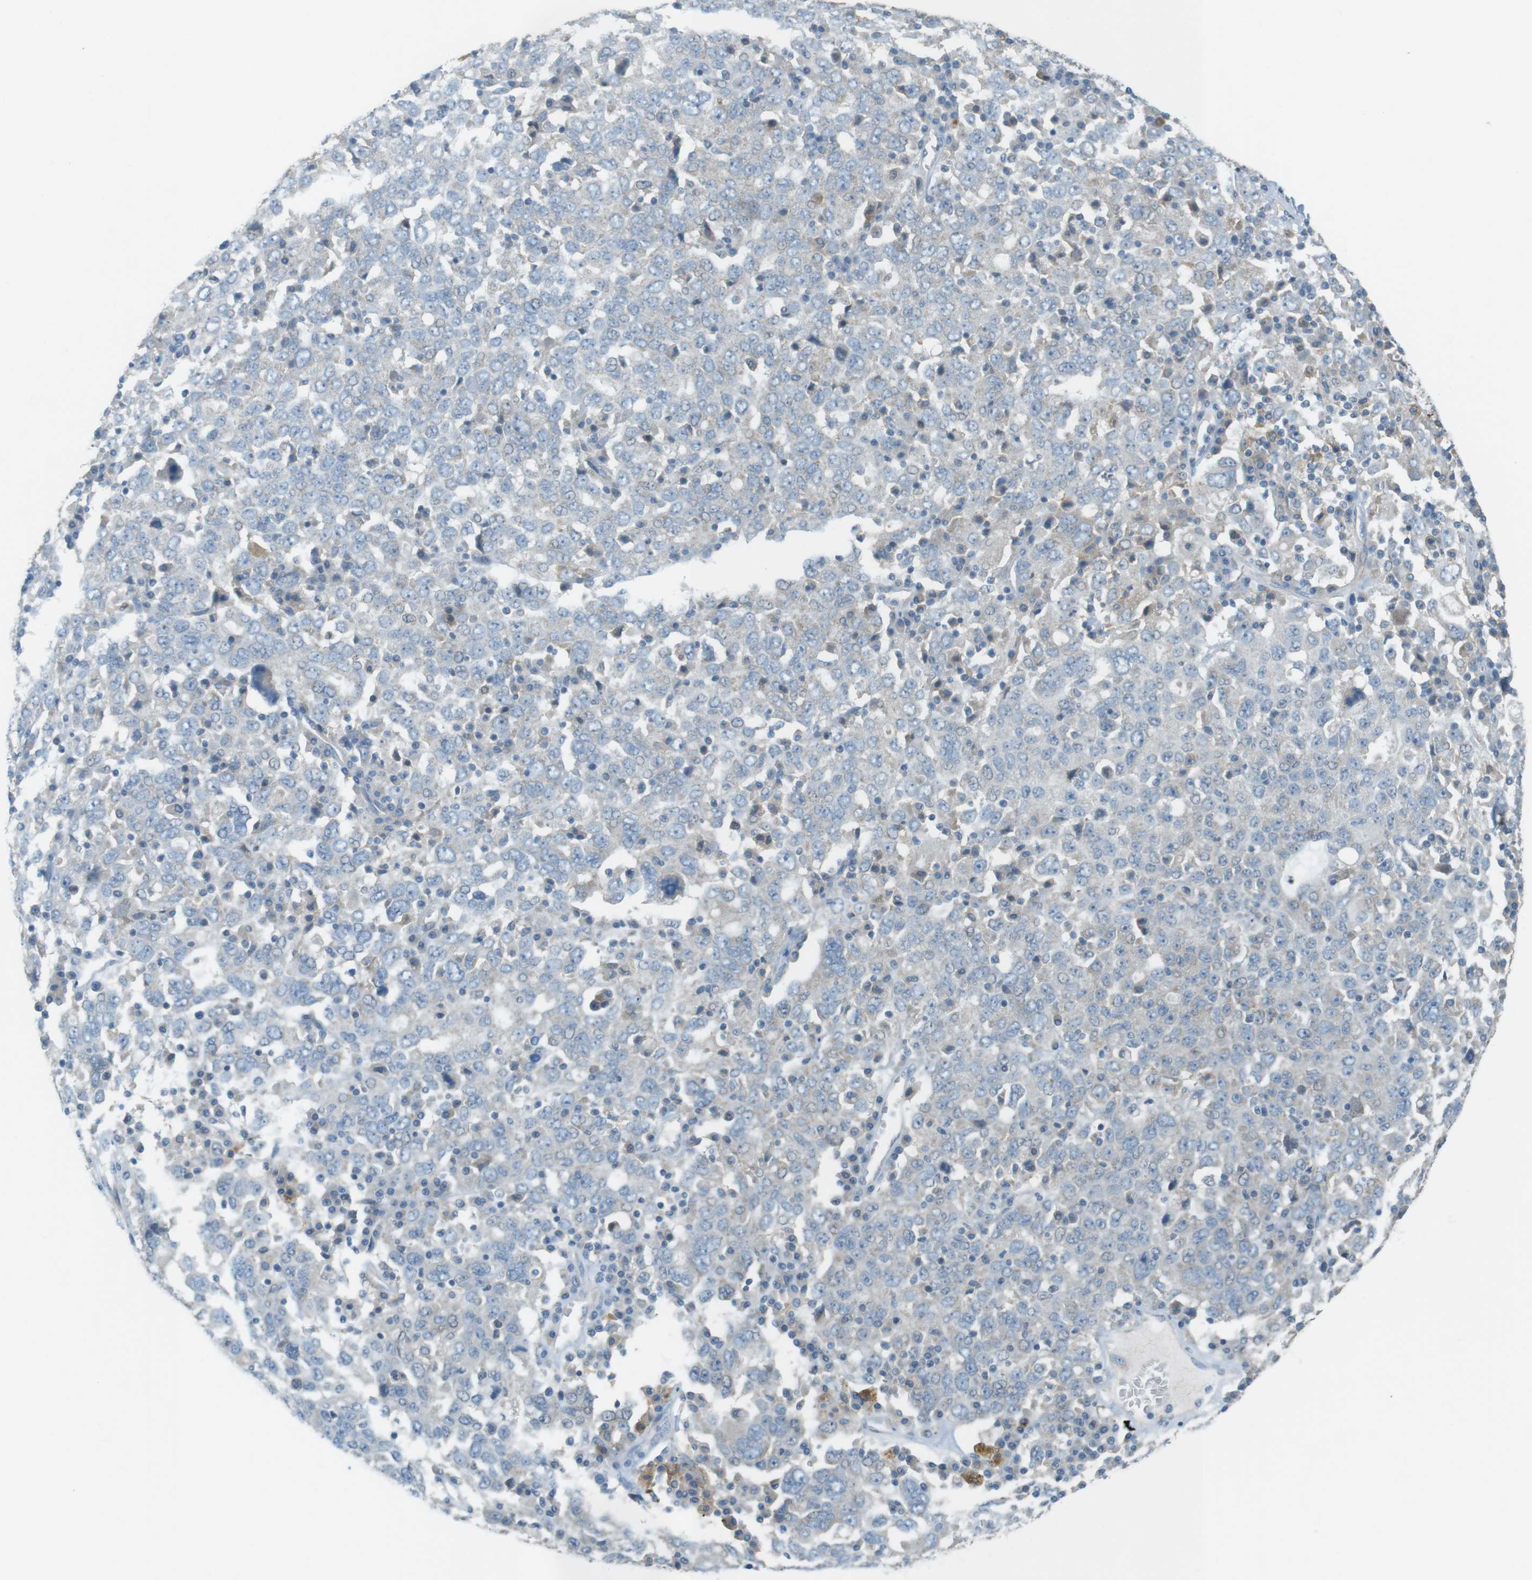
{"staining": {"intensity": "negative", "quantity": "none", "location": "none"}, "tissue": "ovarian cancer", "cell_type": "Tumor cells", "image_type": "cancer", "snomed": [{"axis": "morphology", "description": "Carcinoma, endometroid"}, {"axis": "topography", "description": "Ovary"}], "caption": "Immunohistochemistry micrograph of neoplastic tissue: endometroid carcinoma (ovarian) stained with DAB exhibits no significant protein expression in tumor cells.", "gene": "TMEM41B", "patient": {"sex": "female", "age": 62}}